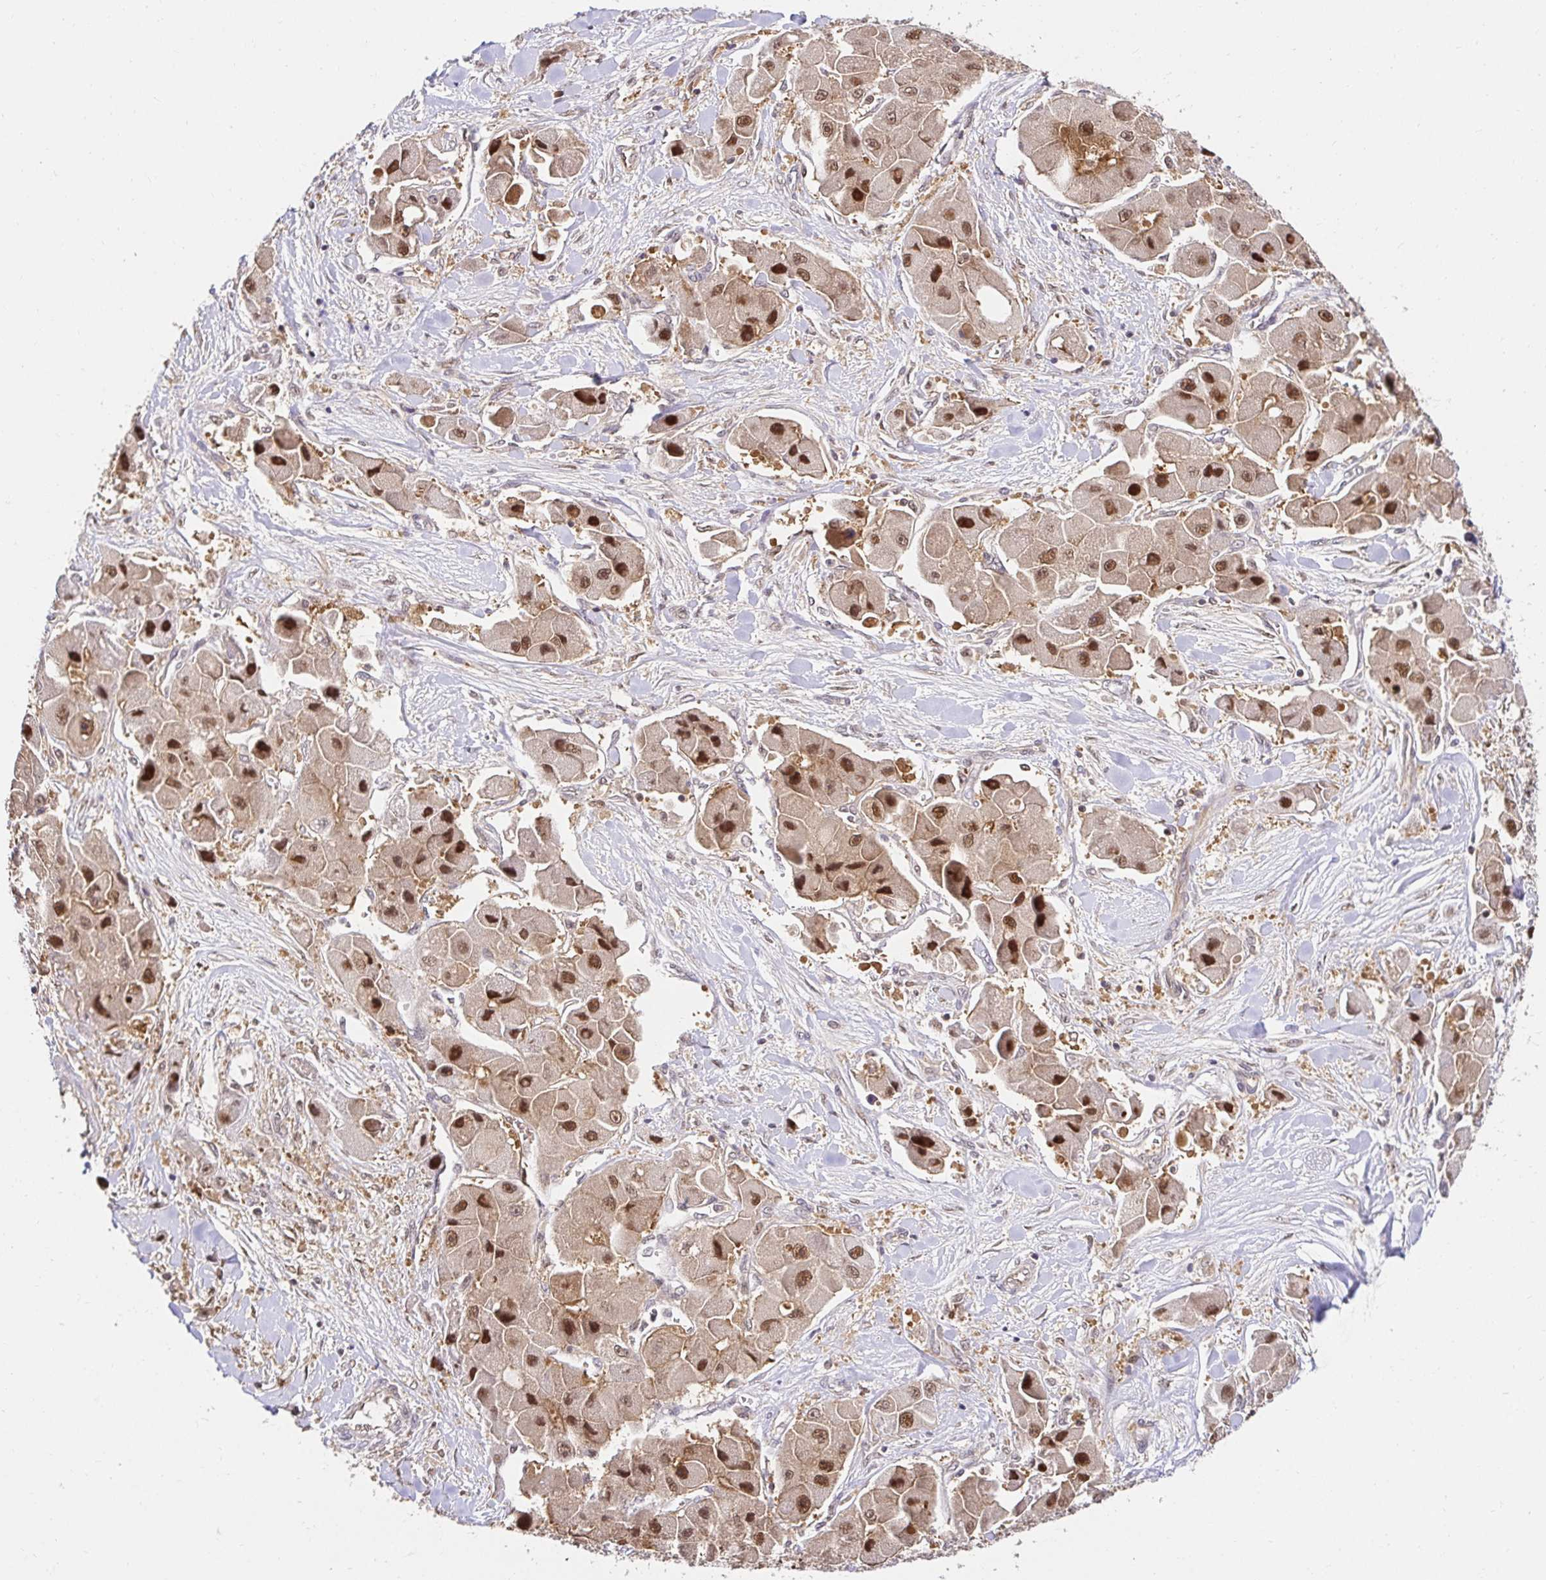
{"staining": {"intensity": "strong", "quantity": ">75%", "location": "cytoplasmic/membranous,nuclear"}, "tissue": "liver cancer", "cell_type": "Tumor cells", "image_type": "cancer", "snomed": [{"axis": "morphology", "description": "Carcinoma, Hepatocellular, NOS"}, {"axis": "topography", "description": "Liver"}], "caption": "Immunohistochemistry (IHC) of human liver cancer demonstrates high levels of strong cytoplasmic/membranous and nuclear expression in about >75% of tumor cells.", "gene": "PSMA4", "patient": {"sex": "male", "age": 24}}